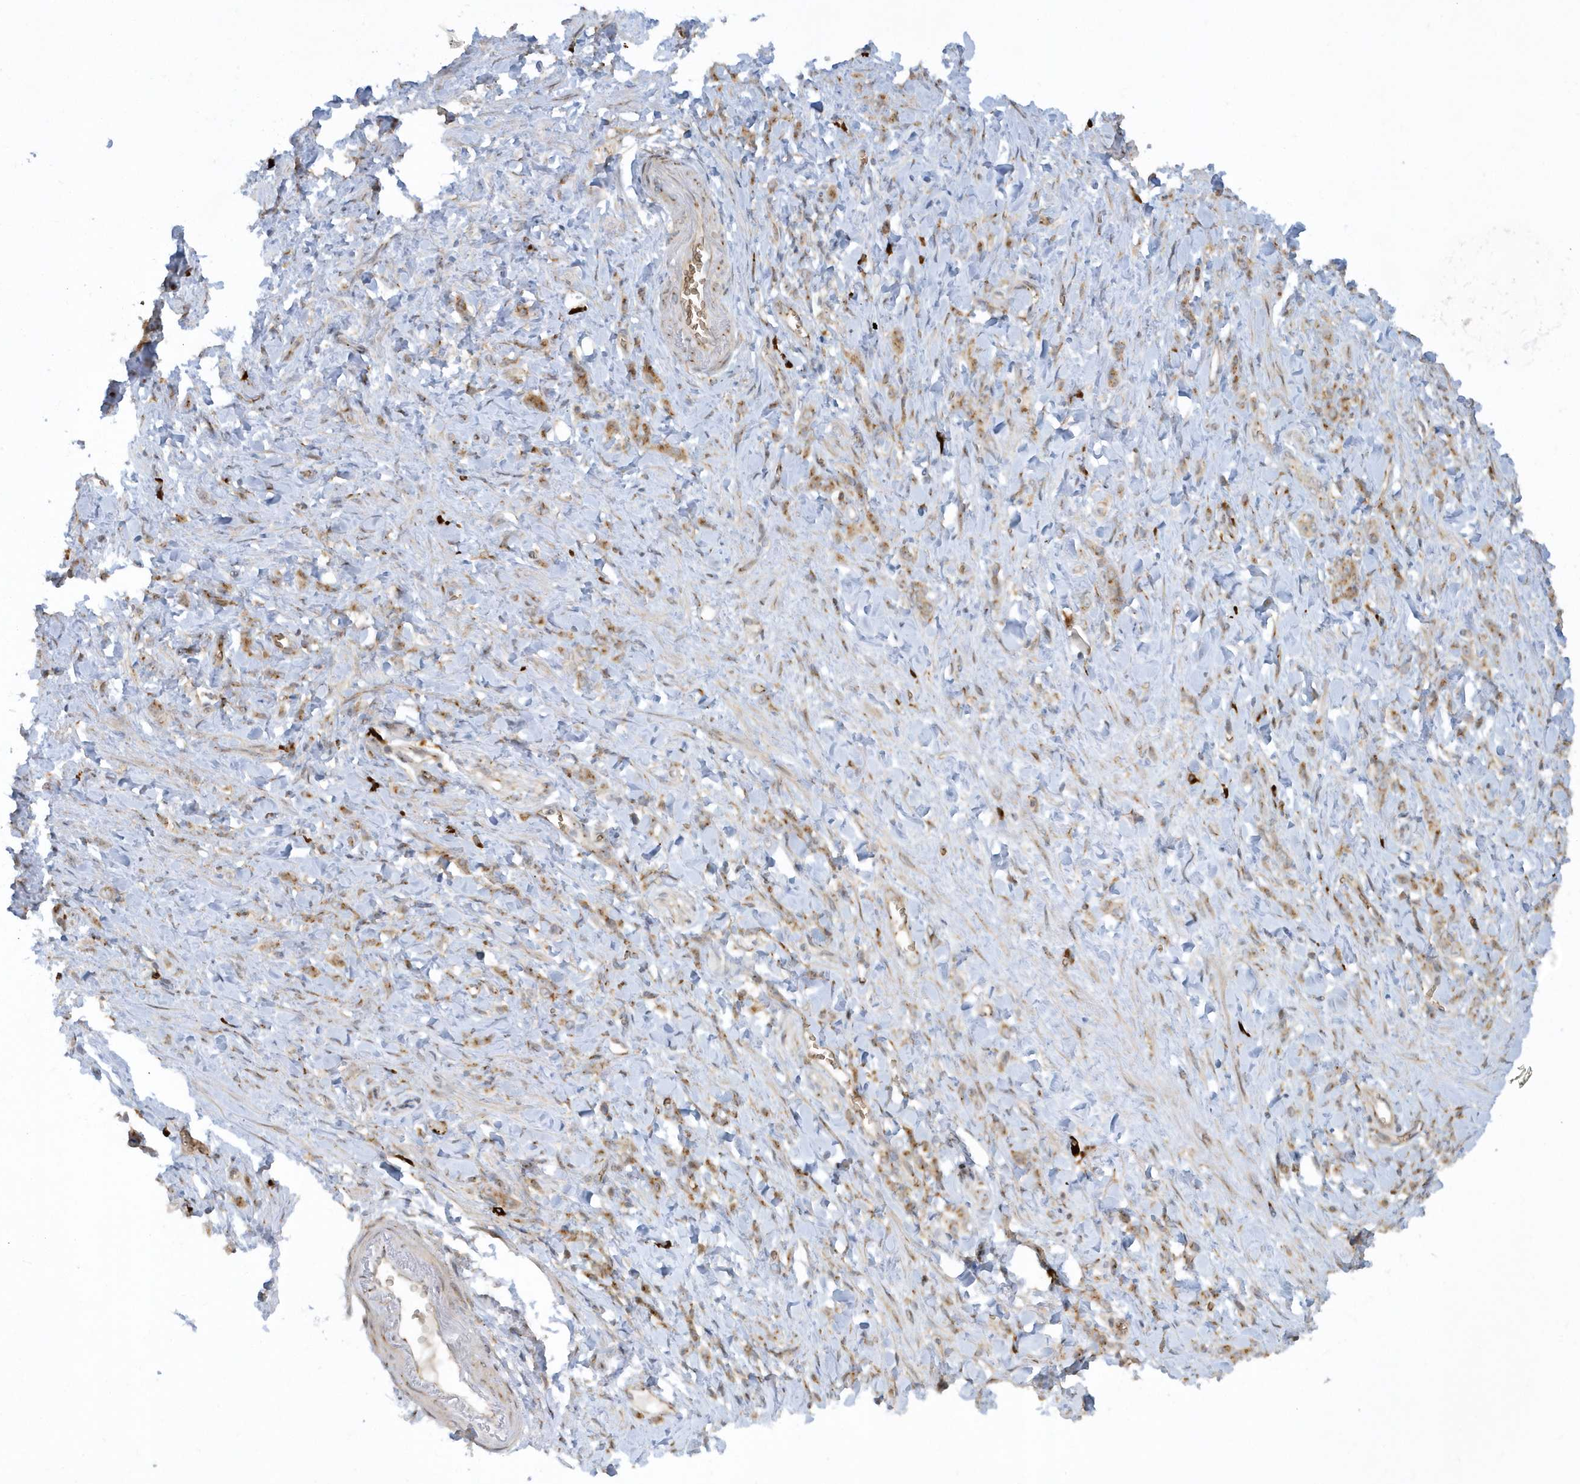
{"staining": {"intensity": "moderate", "quantity": ">75%", "location": "cytoplasmic/membranous"}, "tissue": "stomach cancer", "cell_type": "Tumor cells", "image_type": "cancer", "snomed": [{"axis": "morphology", "description": "Normal tissue, NOS"}, {"axis": "morphology", "description": "Adenocarcinoma, NOS"}, {"axis": "topography", "description": "Stomach"}], "caption": "Immunohistochemical staining of stomach cancer (adenocarcinoma) displays moderate cytoplasmic/membranous protein positivity in about >75% of tumor cells.", "gene": "RPP40", "patient": {"sex": "male", "age": 82}}